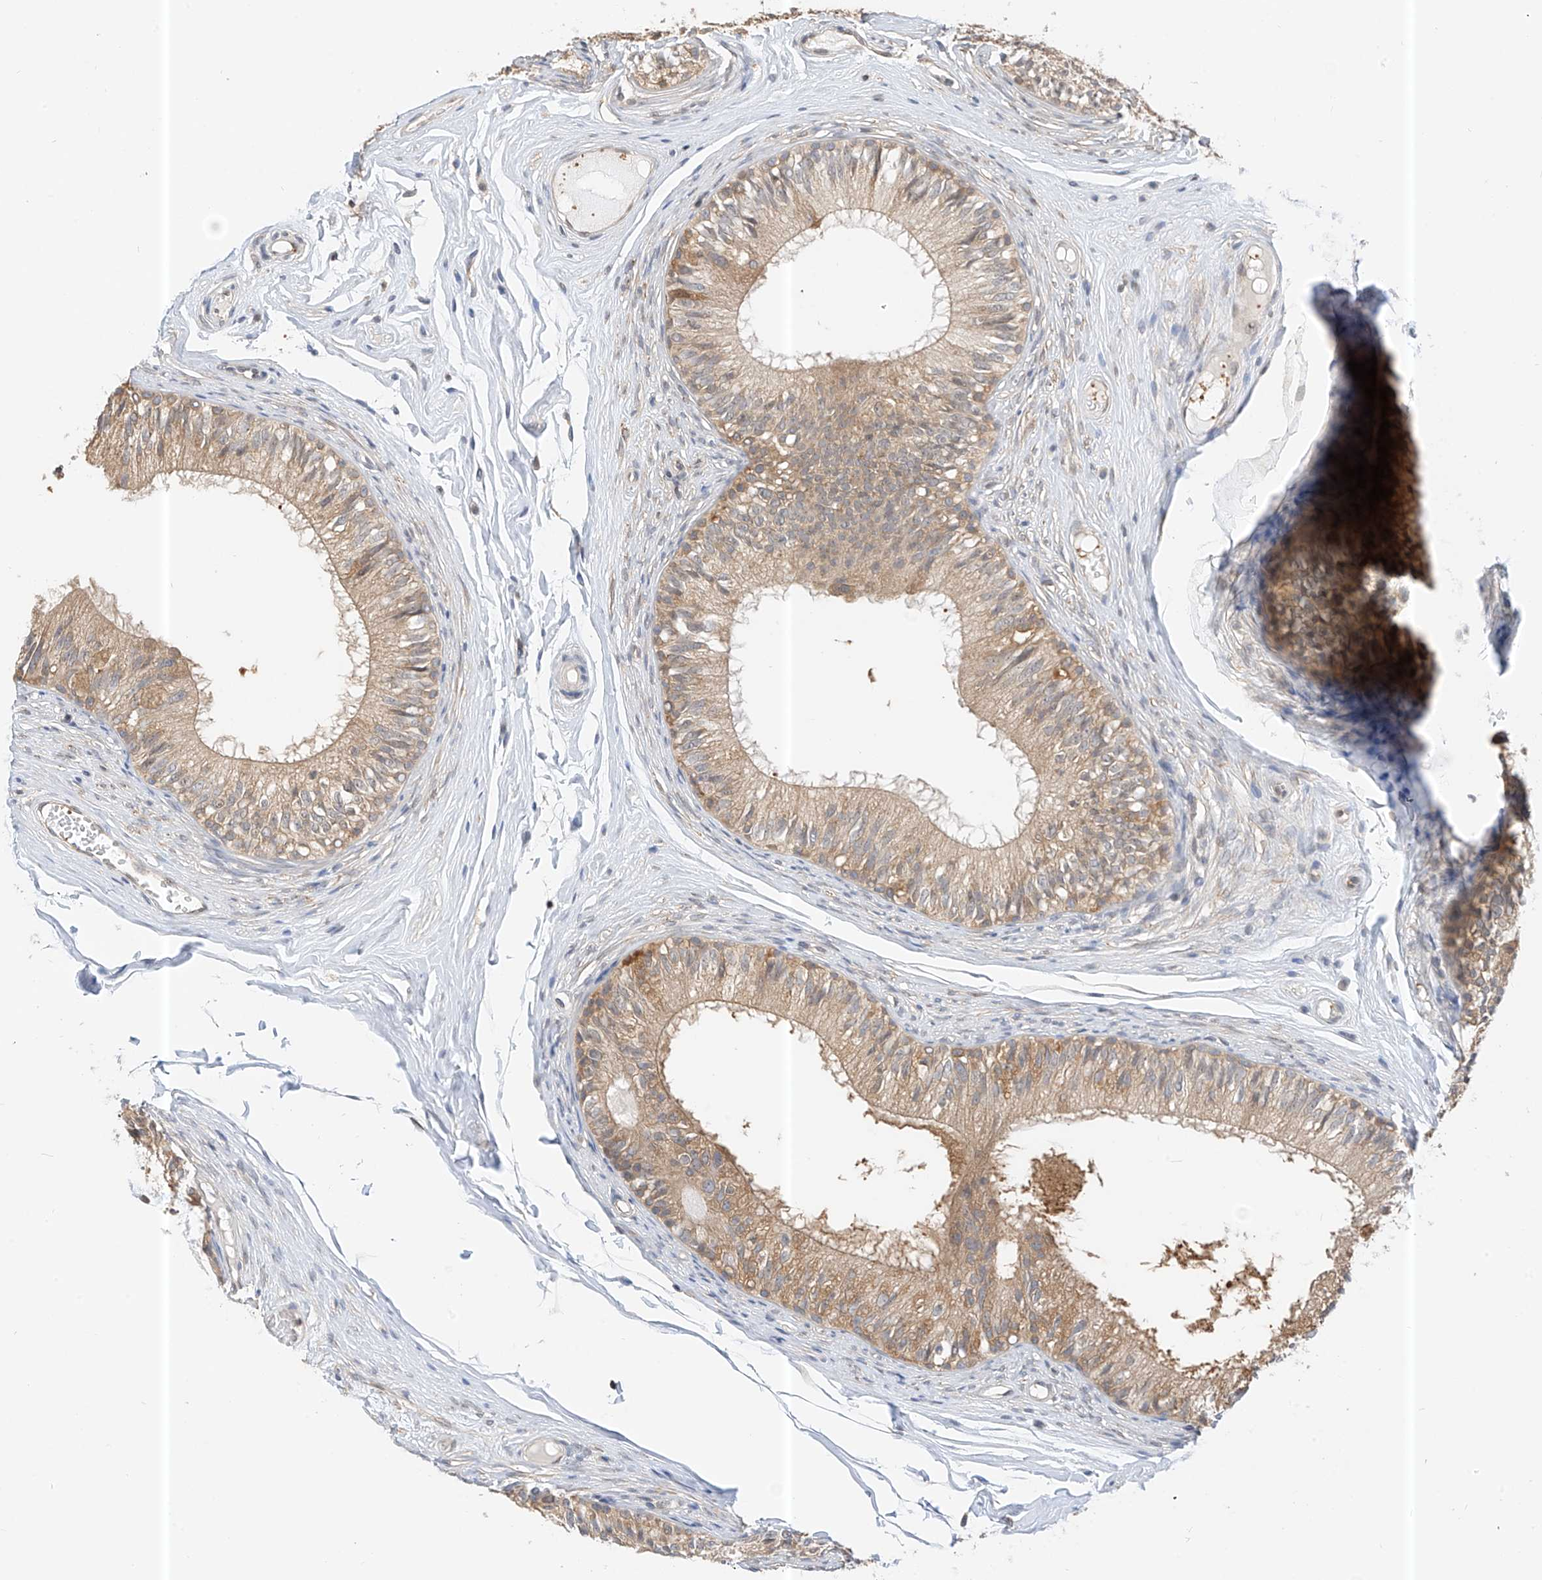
{"staining": {"intensity": "moderate", "quantity": "25%-75%", "location": "cytoplasmic/membranous"}, "tissue": "epididymis", "cell_type": "Glandular cells", "image_type": "normal", "snomed": [{"axis": "morphology", "description": "Normal tissue, NOS"}, {"axis": "morphology", "description": "Seminoma in situ"}, {"axis": "topography", "description": "Testis"}, {"axis": "topography", "description": "Epididymis"}], "caption": "Immunohistochemical staining of unremarkable human epididymis demonstrates moderate cytoplasmic/membranous protein staining in approximately 25%-75% of glandular cells.", "gene": "PPA2", "patient": {"sex": "male", "age": 28}}